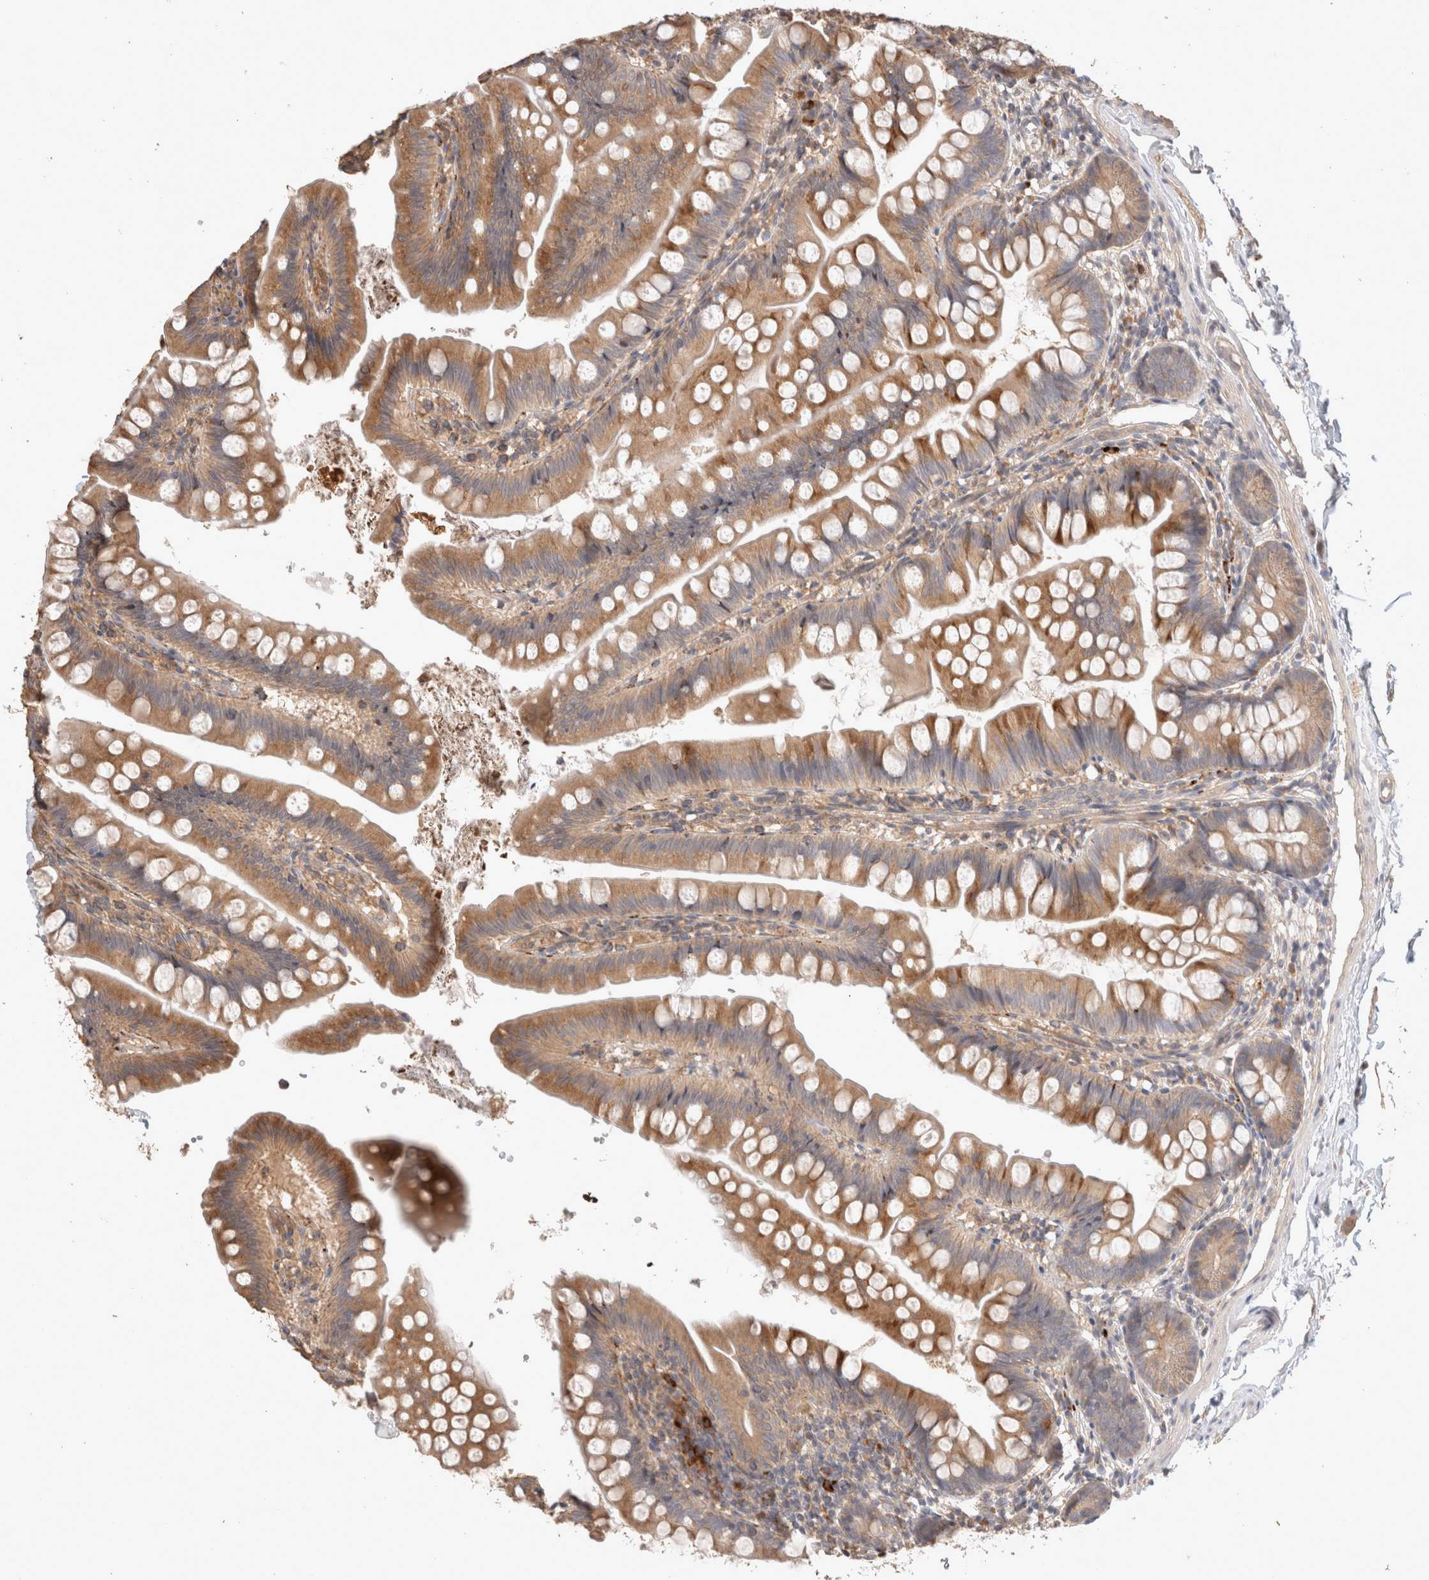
{"staining": {"intensity": "moderate", "quantity": ">75%", "location": "cytoplasmic/membranous"}, "tissue": "small intestine", "cell_type": "Glandular cells", "image_type": "normal", "snomed": [{"axis": "morphology", "description": "Normal tissue, NOS"}, {"axis": "topography", "description": "Small intestine"}], "caption": "IHC histopathology image of benign small intestine: small intestine stained using immunohistochemistry (IHC) displays medium levels of moderate protein expression localized specifically in the cytoplasmic/membranous of glandular cells, appearing as a cytoplasmic/membranous brown color.", "gene": "HROB", "patient": {"sex": "male", "age": 7}}